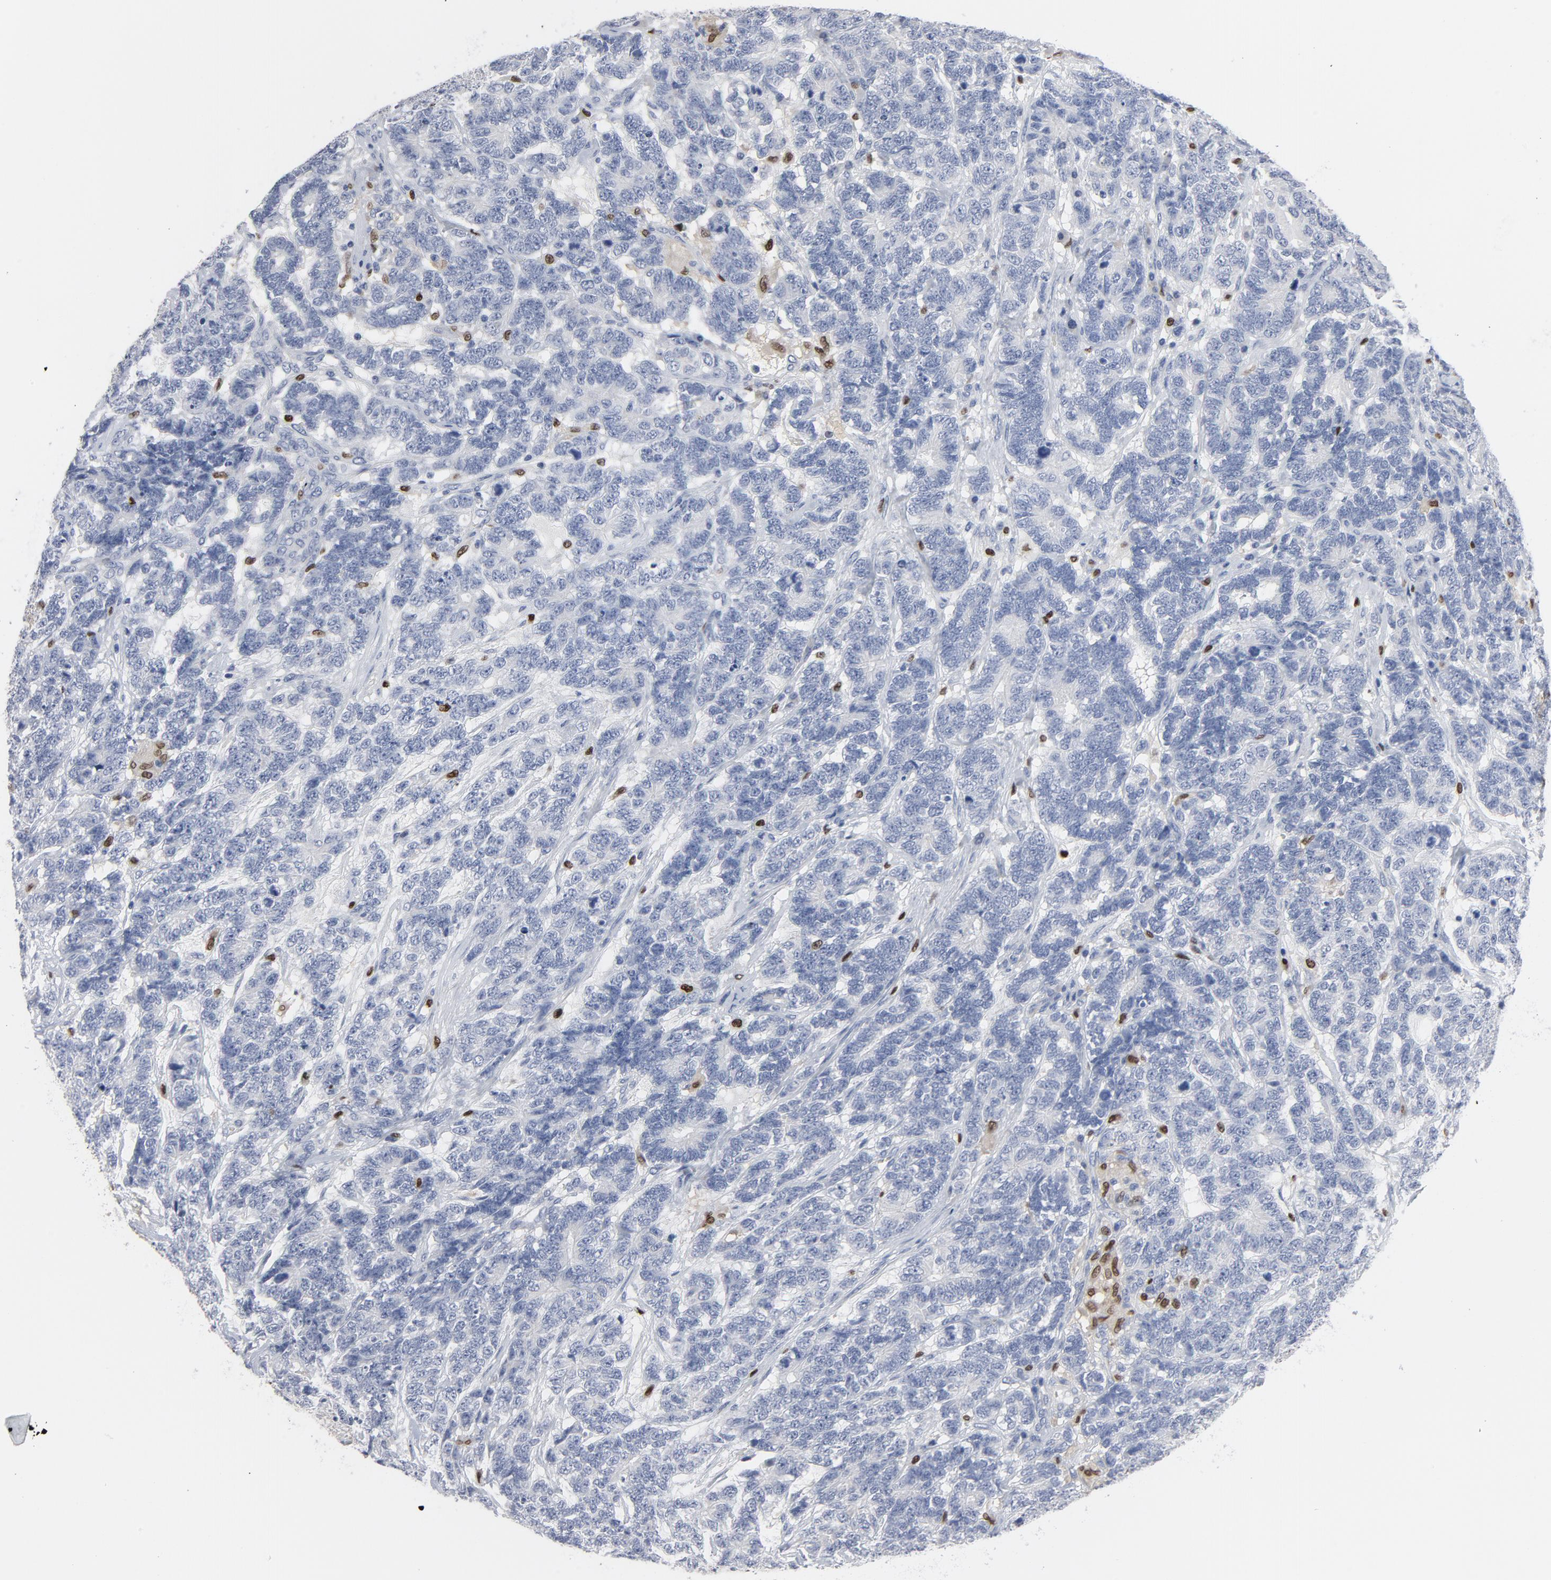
{"staining": {"intensity": "negative", "quantity": "none", "location": "none"}, "tissue": "testis cancer", "cell_type": "Tumor cells", "image_type": "cancer", "snomed": [{"axis": "morphology", "description": "Carcinoma, Embryonal, NOS"}, {"axis": "topography", "description": "Testis"}], "caption": "IHC image of testis cancer (embryonal carcinoma) stained for a protein (brown), which displays no expression in tumor cells.", "gene": "SPI1", "patient": {"sex": "male", "age": 26}}